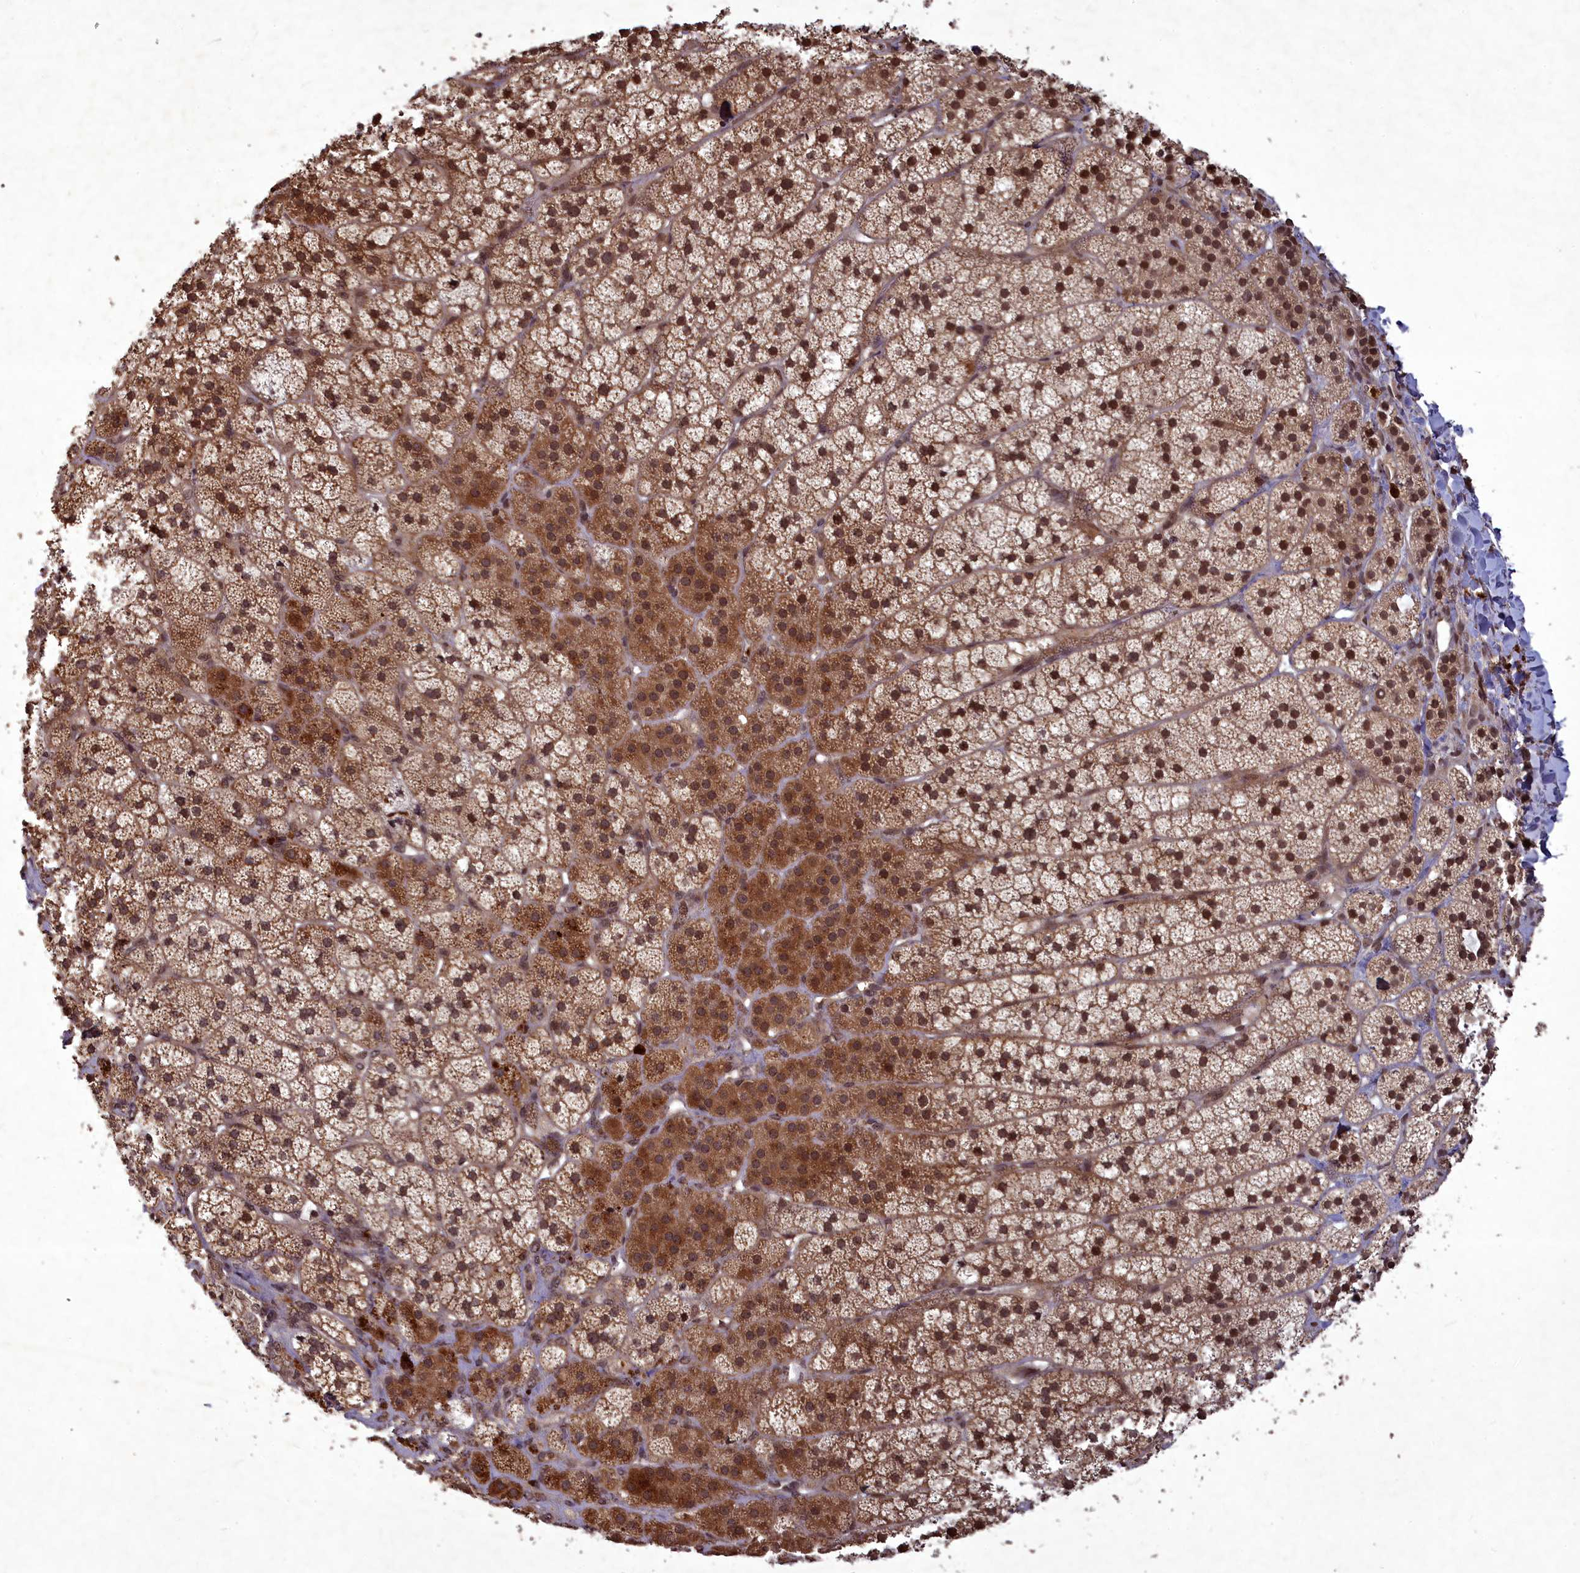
{"staining": {"intensity": "moderate", "quantity": ">75%", "location": "cytoplasmic/membranous,nuclear"}, "tissue": "adrenal gland", "cell_type": "Glandular cells", "image_type": "normal", "snomed": [{"axis": "morphology", "description": "Normal tissue, NOS"}, {"axis": "topography", "description": "Adrenal gland"}], "caption": "Glandular cells reveal medium levels of moderate cytoplasmic/membranous,nuclear positivity in approximately >75% of cells in unremarkable adrenal gland. Nuclei are stained in blue.", "gene": "SRMS", "patient": {"sex": "female", "age": 44}}